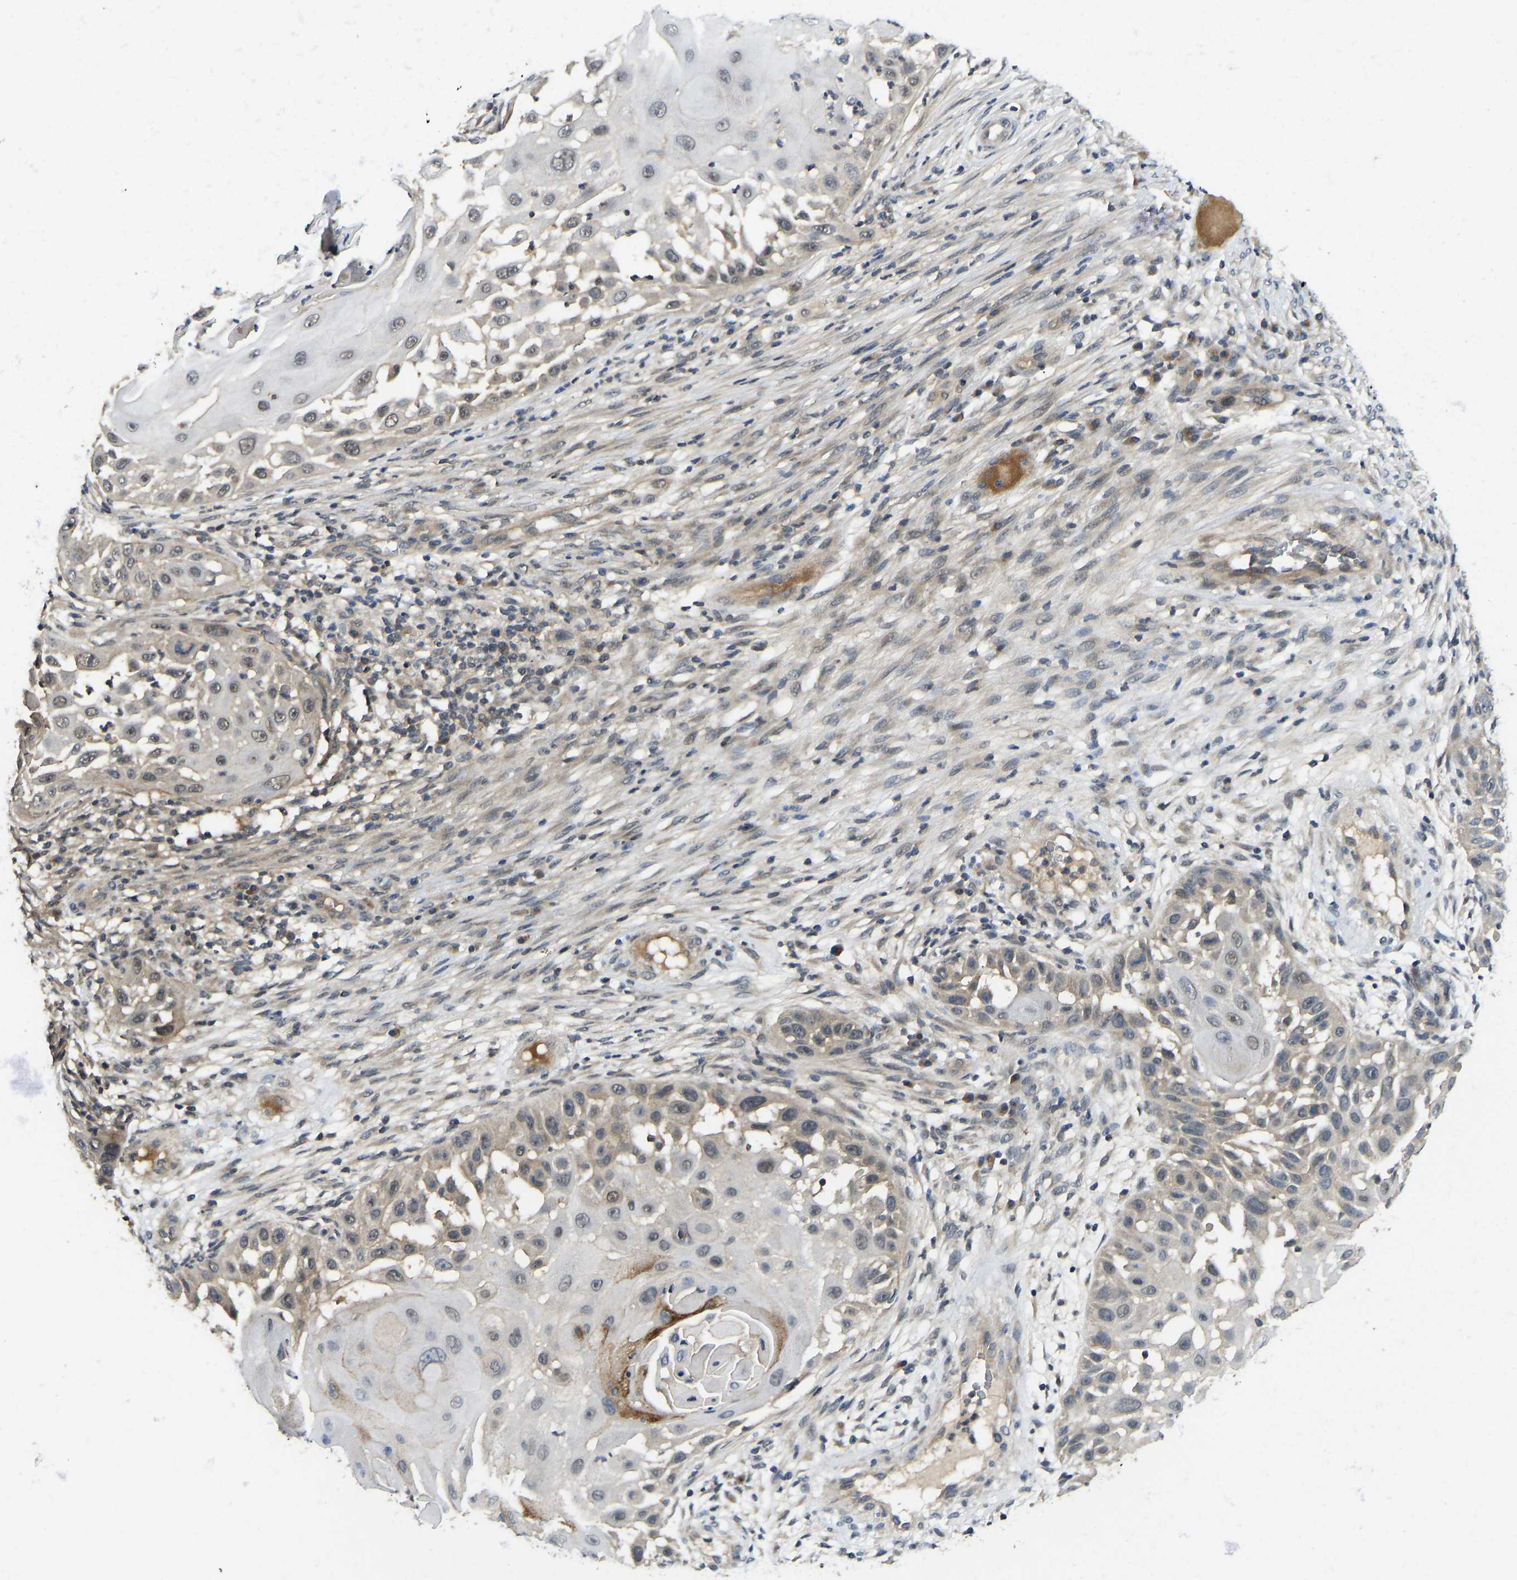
{"staining": {"intensity": "moderate", "quantity": "<25%", "location": "cytoplasmic/membranous"}, "tissue": "skin cancer", "cell_type": "Tumor cells", "image_type": "cancer", "snomed": [{"axis": "morphology", "description": "Squamous cell carcinoma, NOS"}, {"axis": "topography", "description": "Skin"}], "caption": "Moderate cytoplasmic/membranous protein positivity is seen in about <25% of tumor cells in skin cancer (squamous cell carcinoma).", "gene": "NDRG3", "patient": {"sex": "female", "age": 44}}